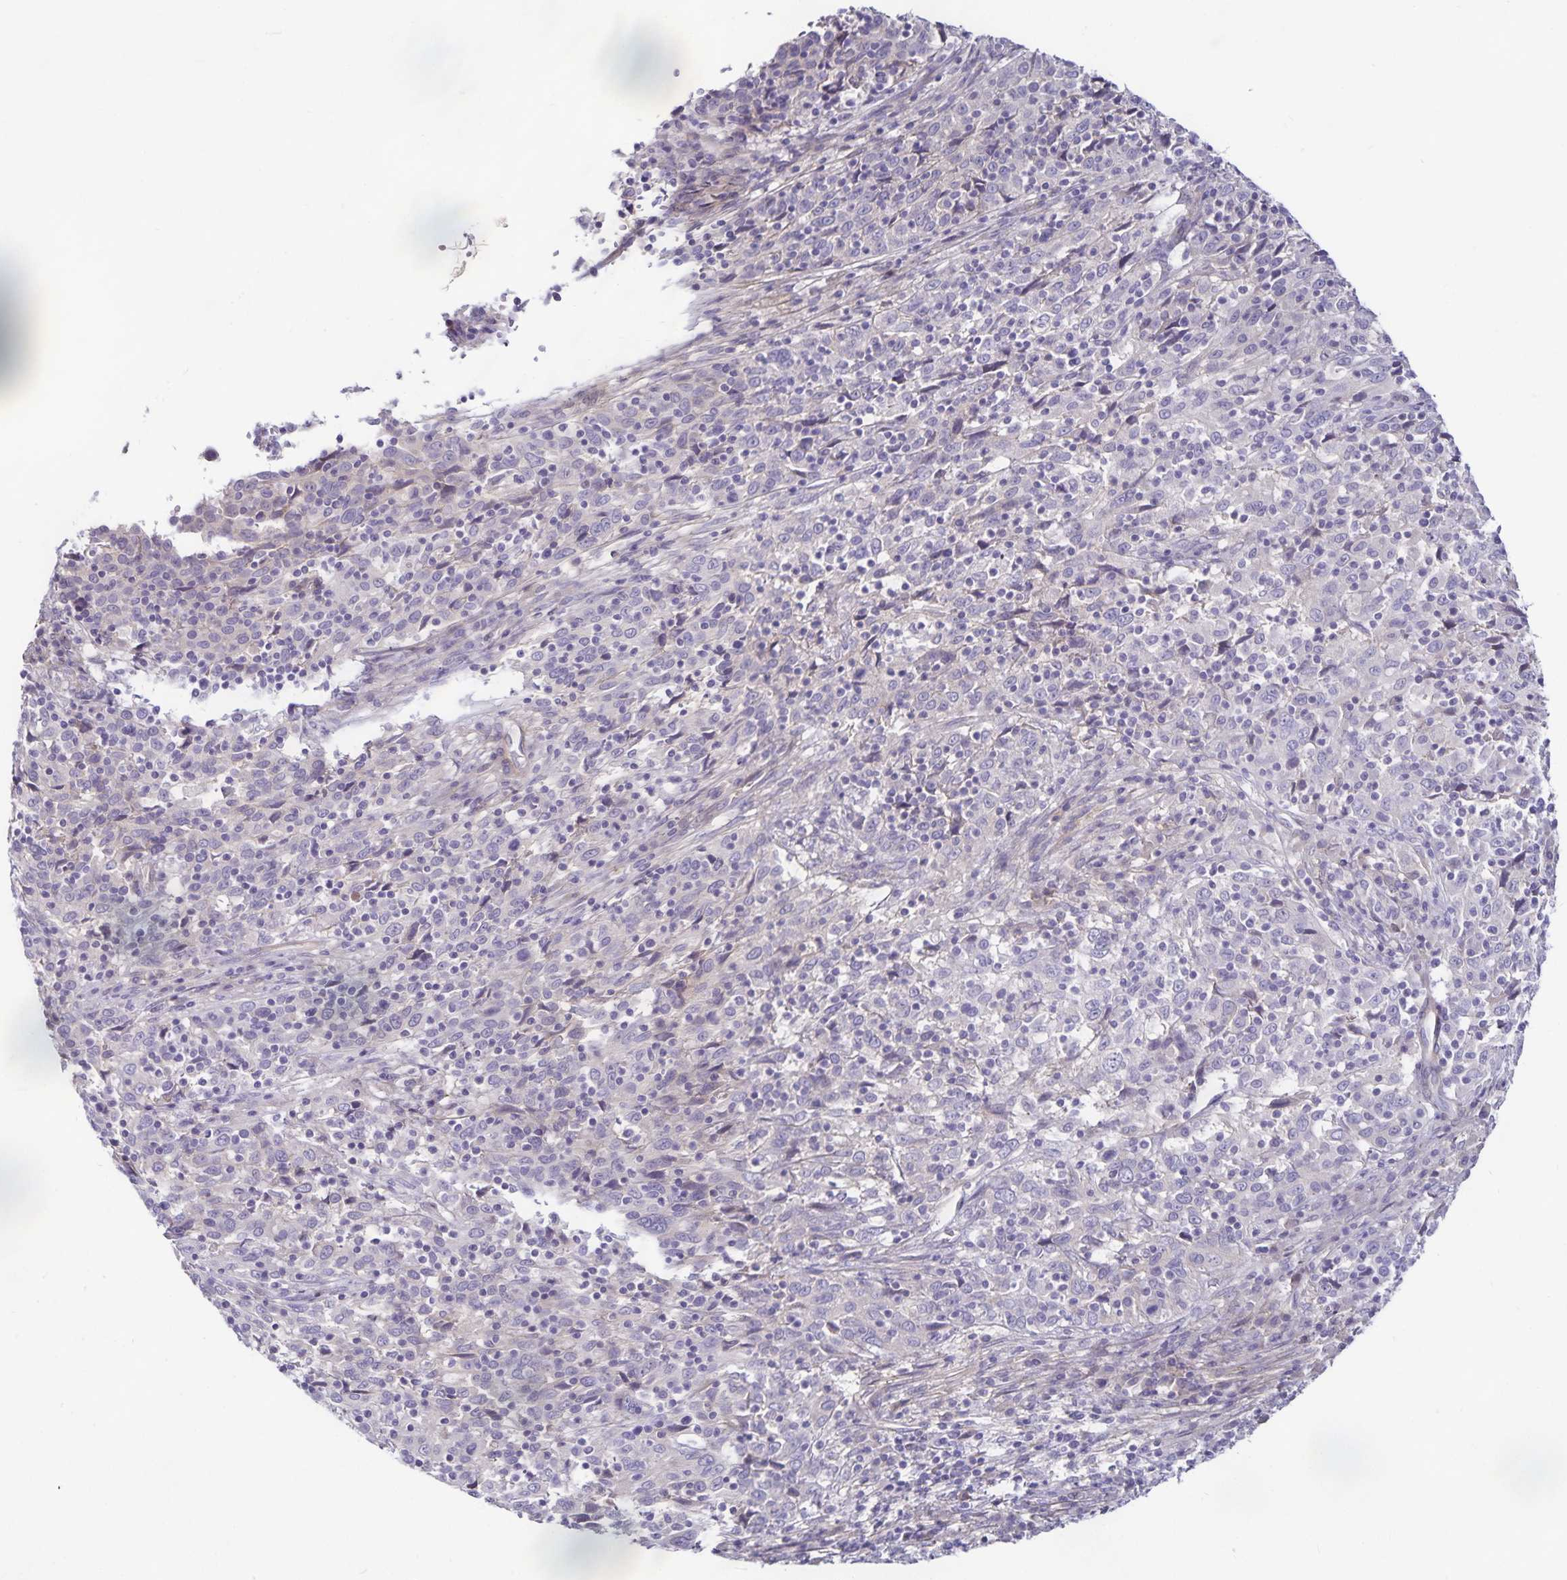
{"staining": {"intensity": "negative", "quantity": "none", "location": "none"}, "tissue": "cervical cancer", "cell_type": "Tumor cells", "image_type": "cancer", "snomed": [{"axis": "morphology", "description": "Squamous cell carcinoma, NOS"}, {"axis": "topography", "description": "Cervix"}], "caption": "Immunohistochemical staining of human cervical cancer (squamous cell carcinoma) shows no significant positivity in tumor cells.", "gene": "GNG12", "patient": {"sex": "female", "age": 46}}